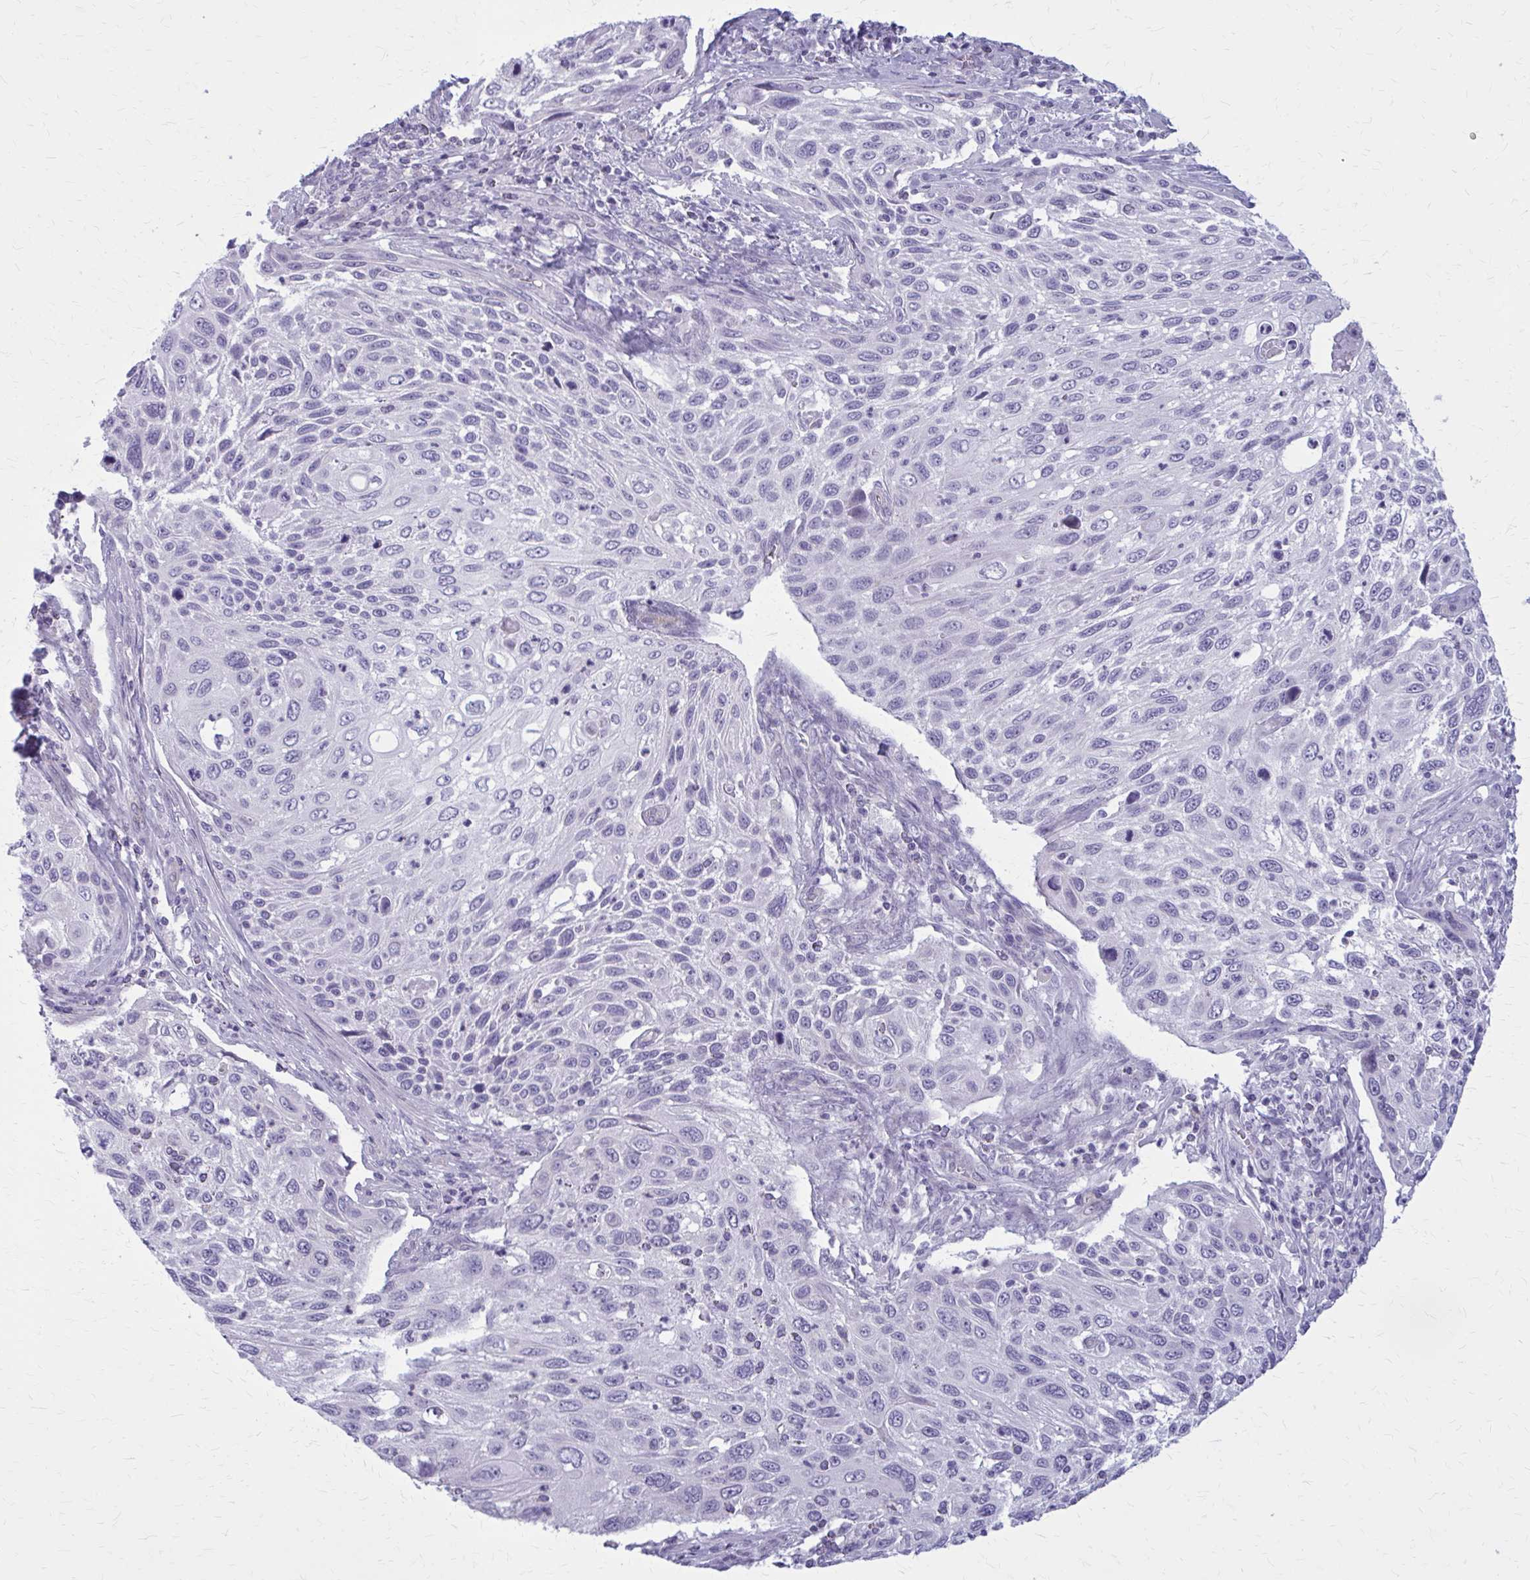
{"staining": {"intensity": "negative", "quantity": "none", "location": "none"}, "tissue": "cervical cancer", "cell_type": "Tumor cells", "image_type": "cancer", "snomed": [{"axis": "morphology", "description": "Squamous cell carcinoma, NOS"}, {"axis": "topography", "description": "Cervix"}], "caption": "Tumor cells show no significant expression in squamous cell carcinoma (cervical).", "gene": "CASQ2", "patient": {"sex": "female", "age": 70}}